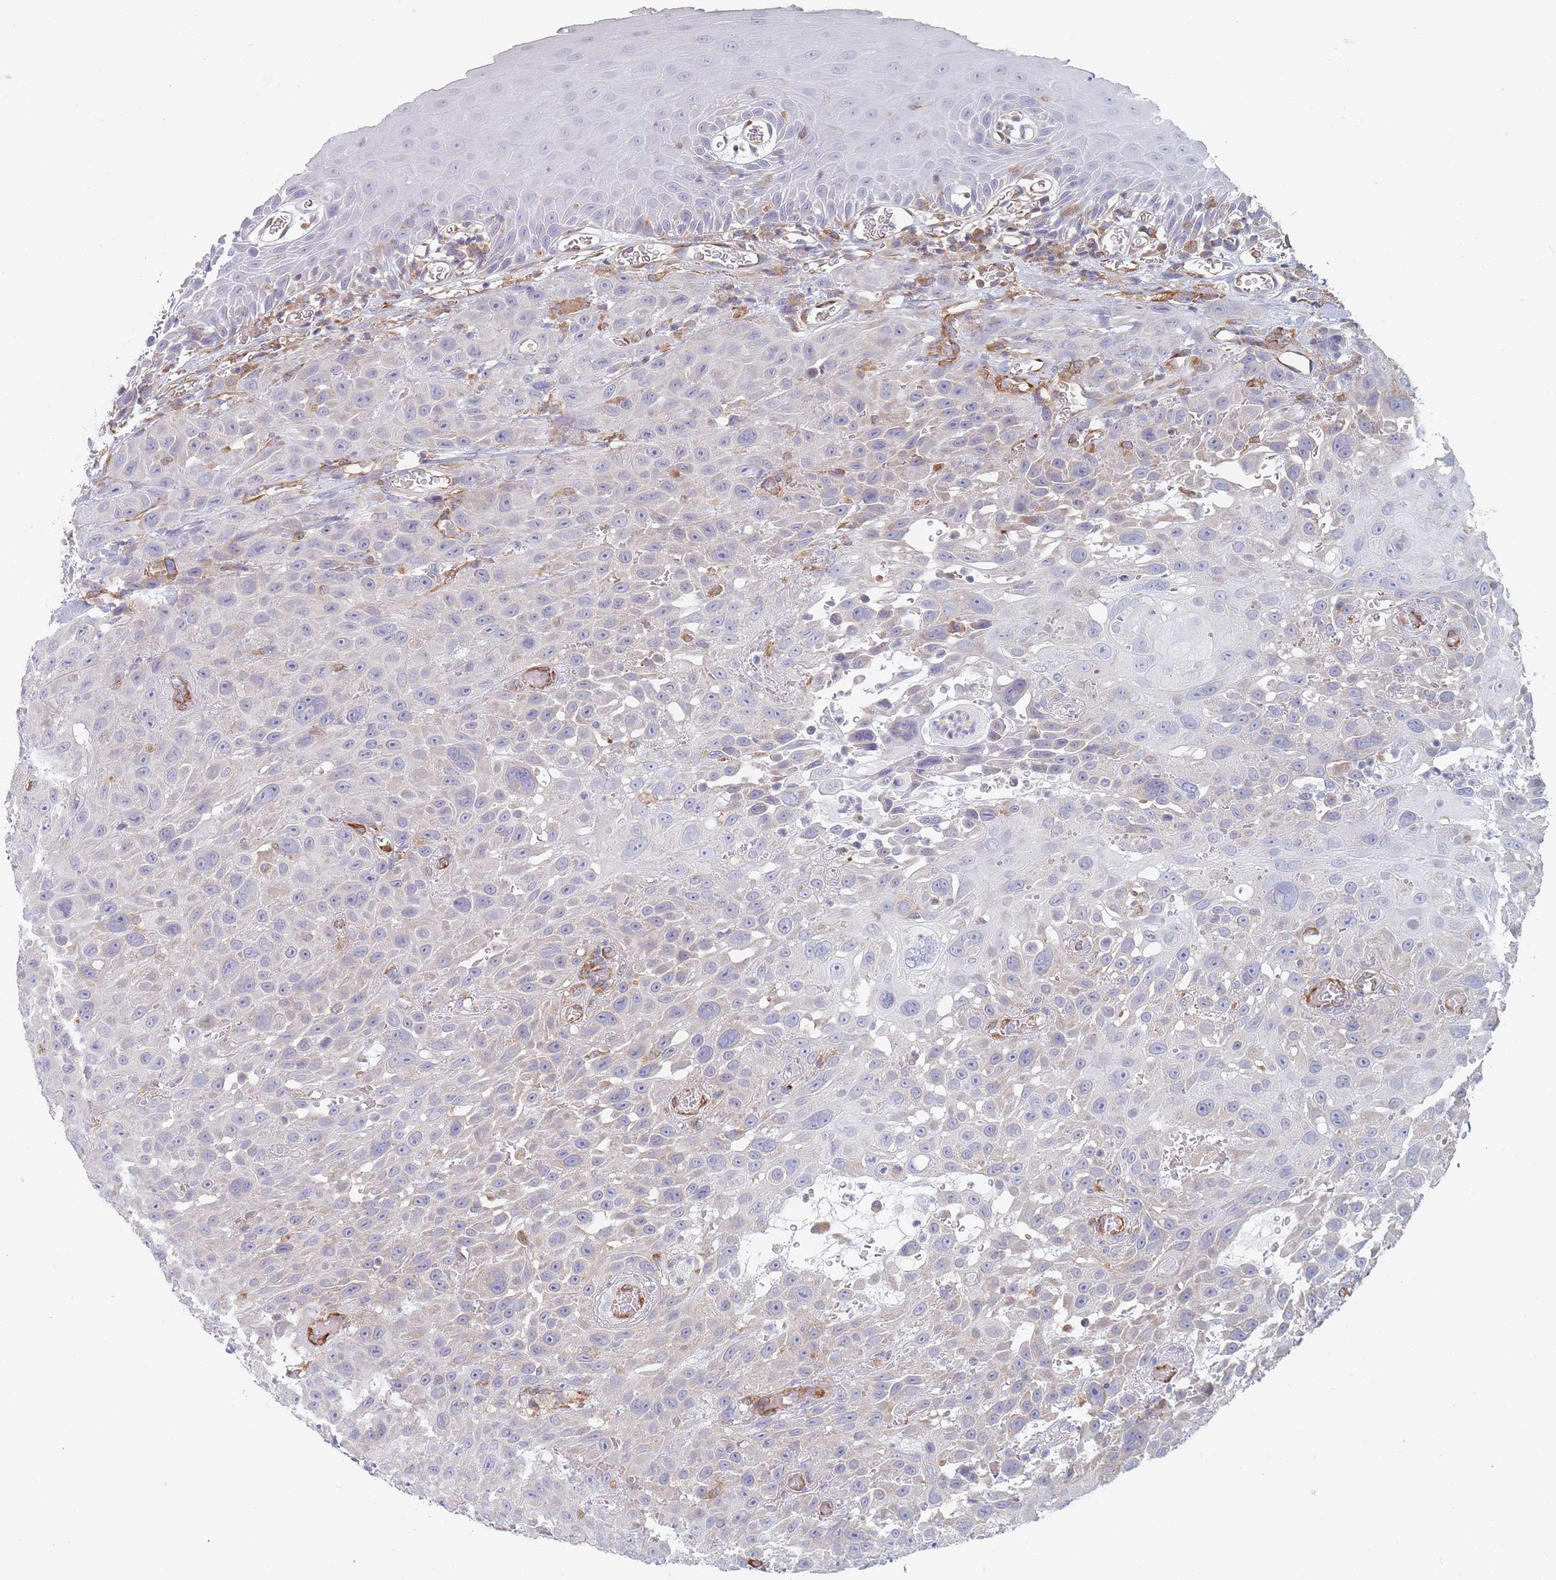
{"staining": {"intensity": "negative", "quantity": "none", "location": "none"}, "tissue": "oral mucosa", "cell_type": "Squamous epithelial cells", "image_type": "normal", "snomed": [{"axis": "morphology", "description": "Normal tissue, NOS"}, {"axis": "topography", "description": "Oral tissue"}], "caption": "An image of oral mucosa stained for a protein shows no brown staining in squamous epithelial cells. The staining was performed using DAB to visualize the protein expression in brown, while the nuclei were stained in blue with hematoxylin (Magnification: 20x).", "gene": "MAP1S", "patient": {"sex": "female", "age": 70}}